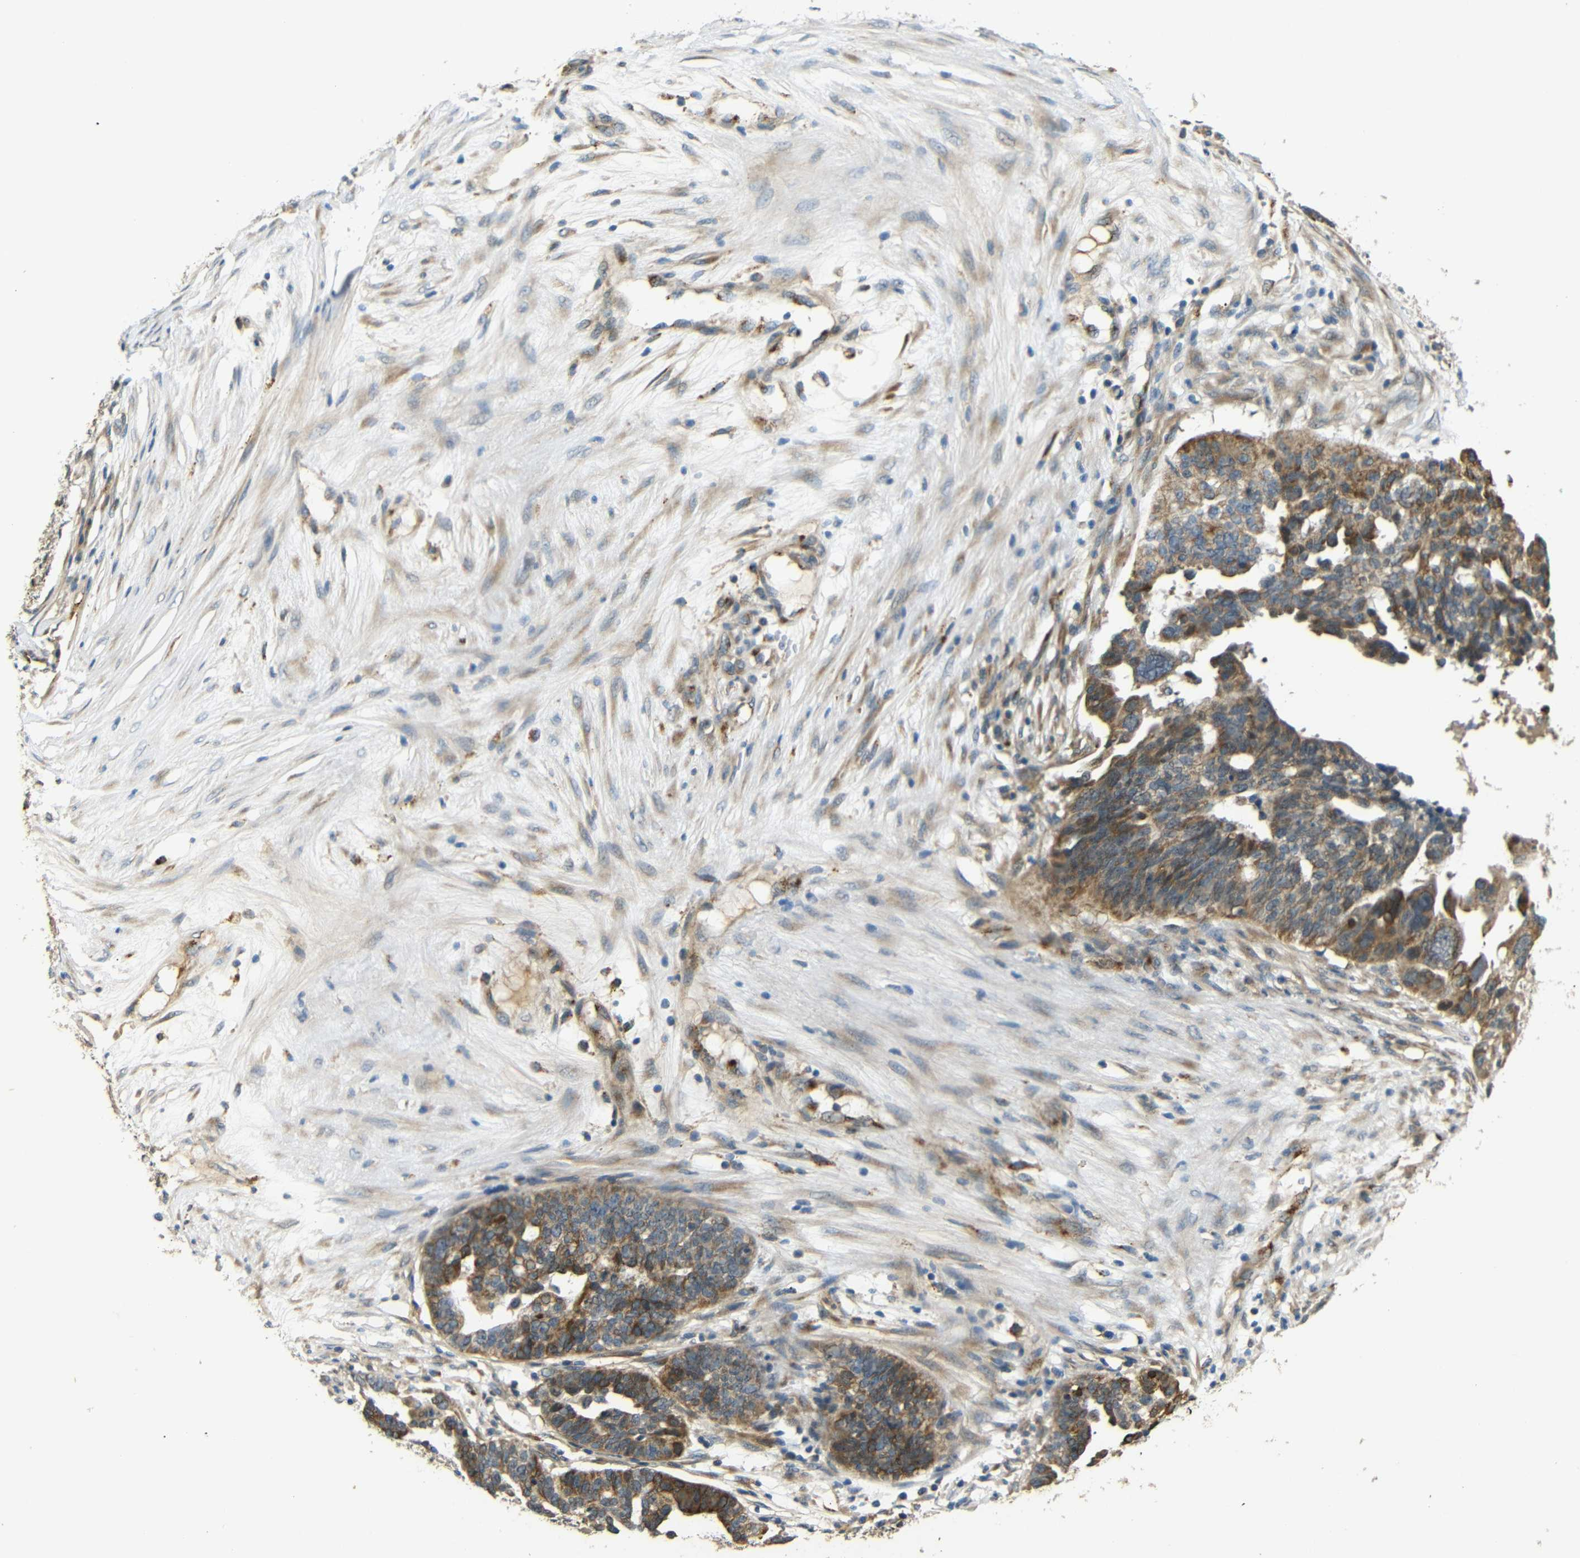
{"staining": {"intensity": "moderate", "quantity": ">75%", "location": "cytoplasmic/membranous"}, "tissue": "ovarian cancer", "cell_type": "Tumor cells", "image_type": "cancer", "snomed": [{"axis": "morphology", "description": "Cystadenocarcinoma, serous, NOS"}, {"axis": "topography", "description": "Ovary"}], "caption": "Ovarian cancer (serous cystadenocarcinoma) was stained to show a protein in brown. There is medium levels of moderate cytoplasmic/membranous staining in approximately >75% of tumor cells.", "gene": "ATP7A", "patient": {"sex": "female", "age": 59}}